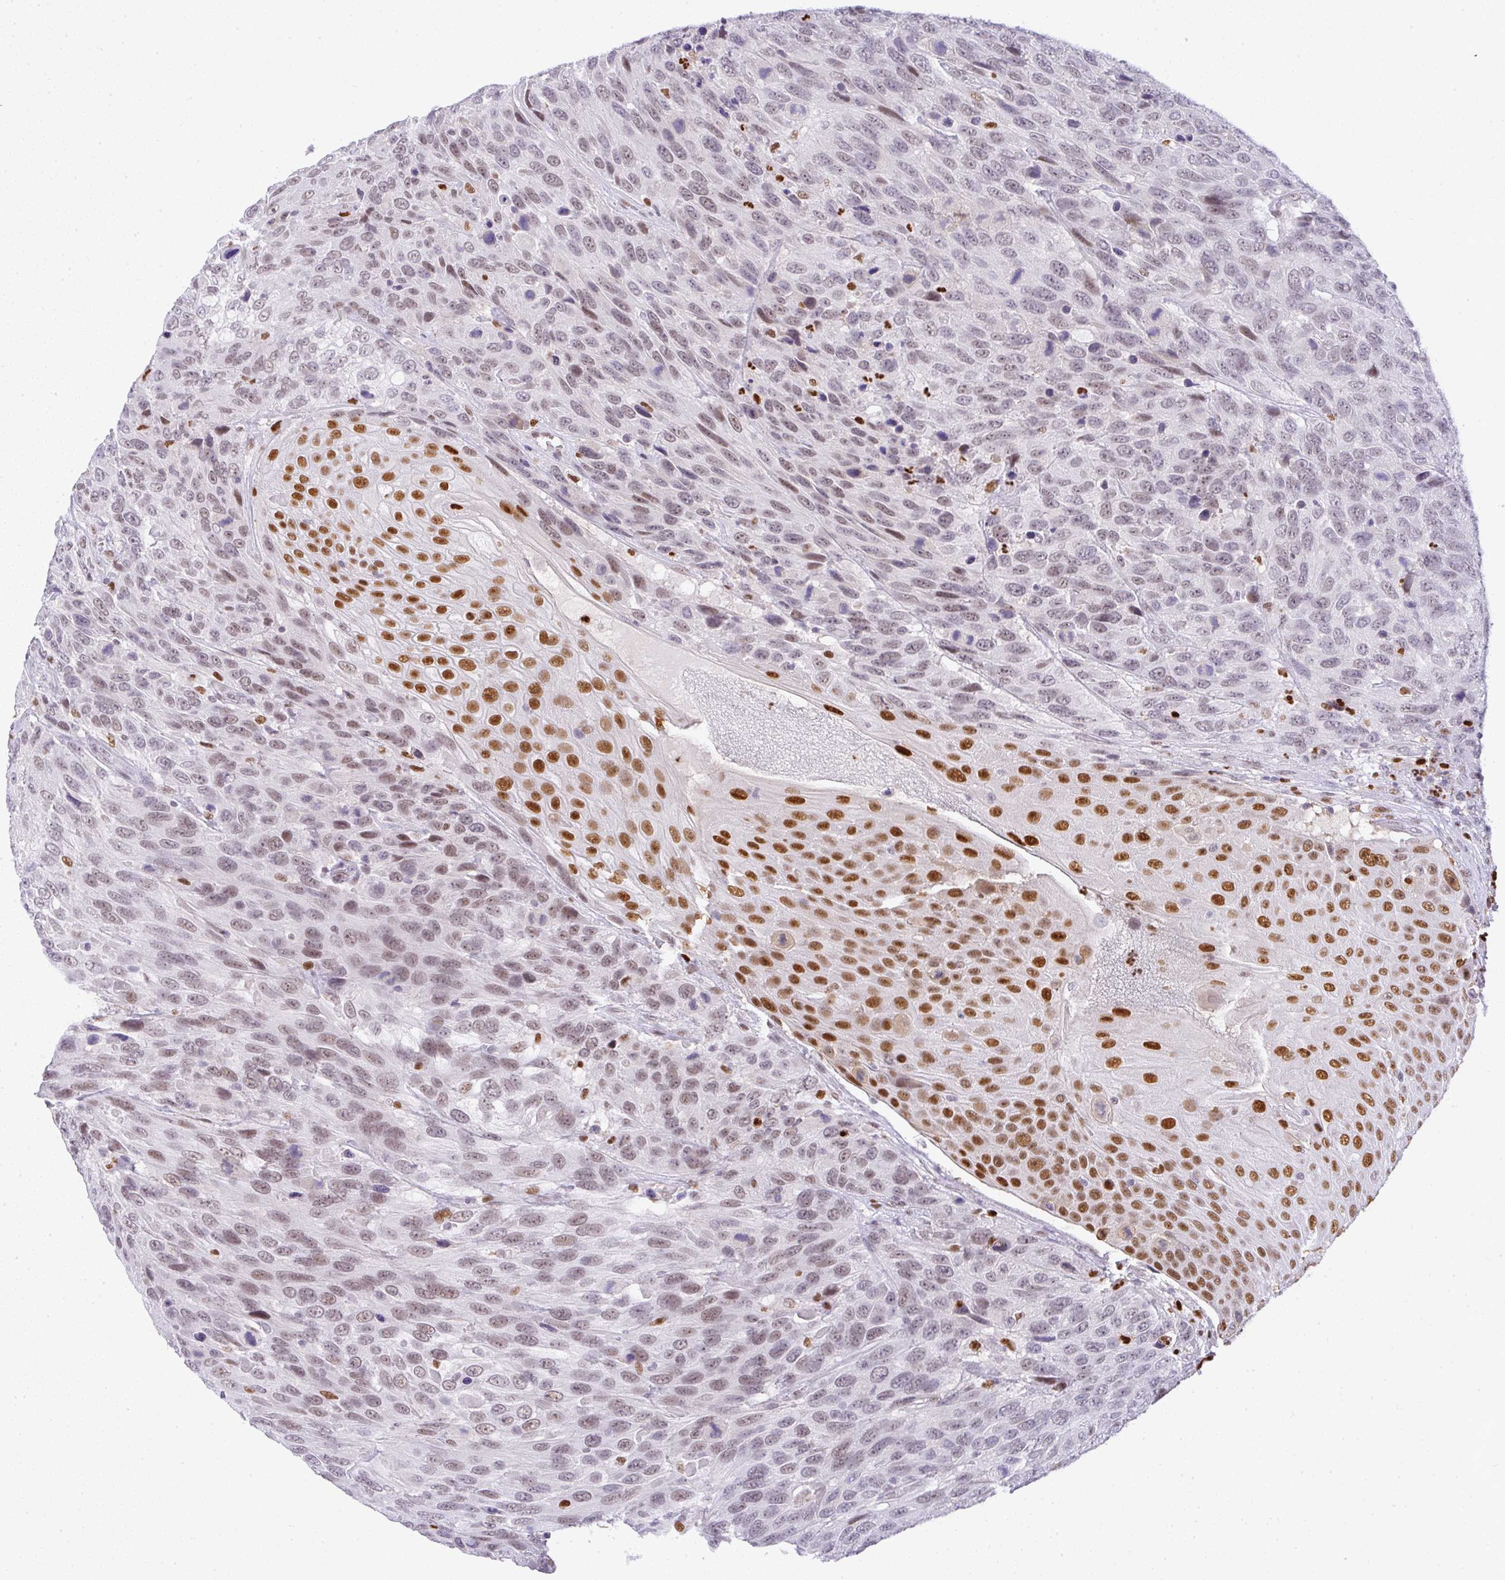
{"staining": {"intensity": "strong", "quantity": "<25%", "location": "nuclear"}, "tissue": "urothelial cancer", "cell_type": "Tumor cells", "image_type": "cancer", "snomed": [{"axis": "morphology", "description": "Urothelial carcinoma, High grade"}, {"axis": "topography", "description": "Urinary bladder"}], "caption": "Immunohistochemical staining of human urothelial cancer reveals medium levels of strong nuclear expression in about <25% of tumor cells.", "gene": "BBX", "patient": {"sex": "female", "age": 70}}